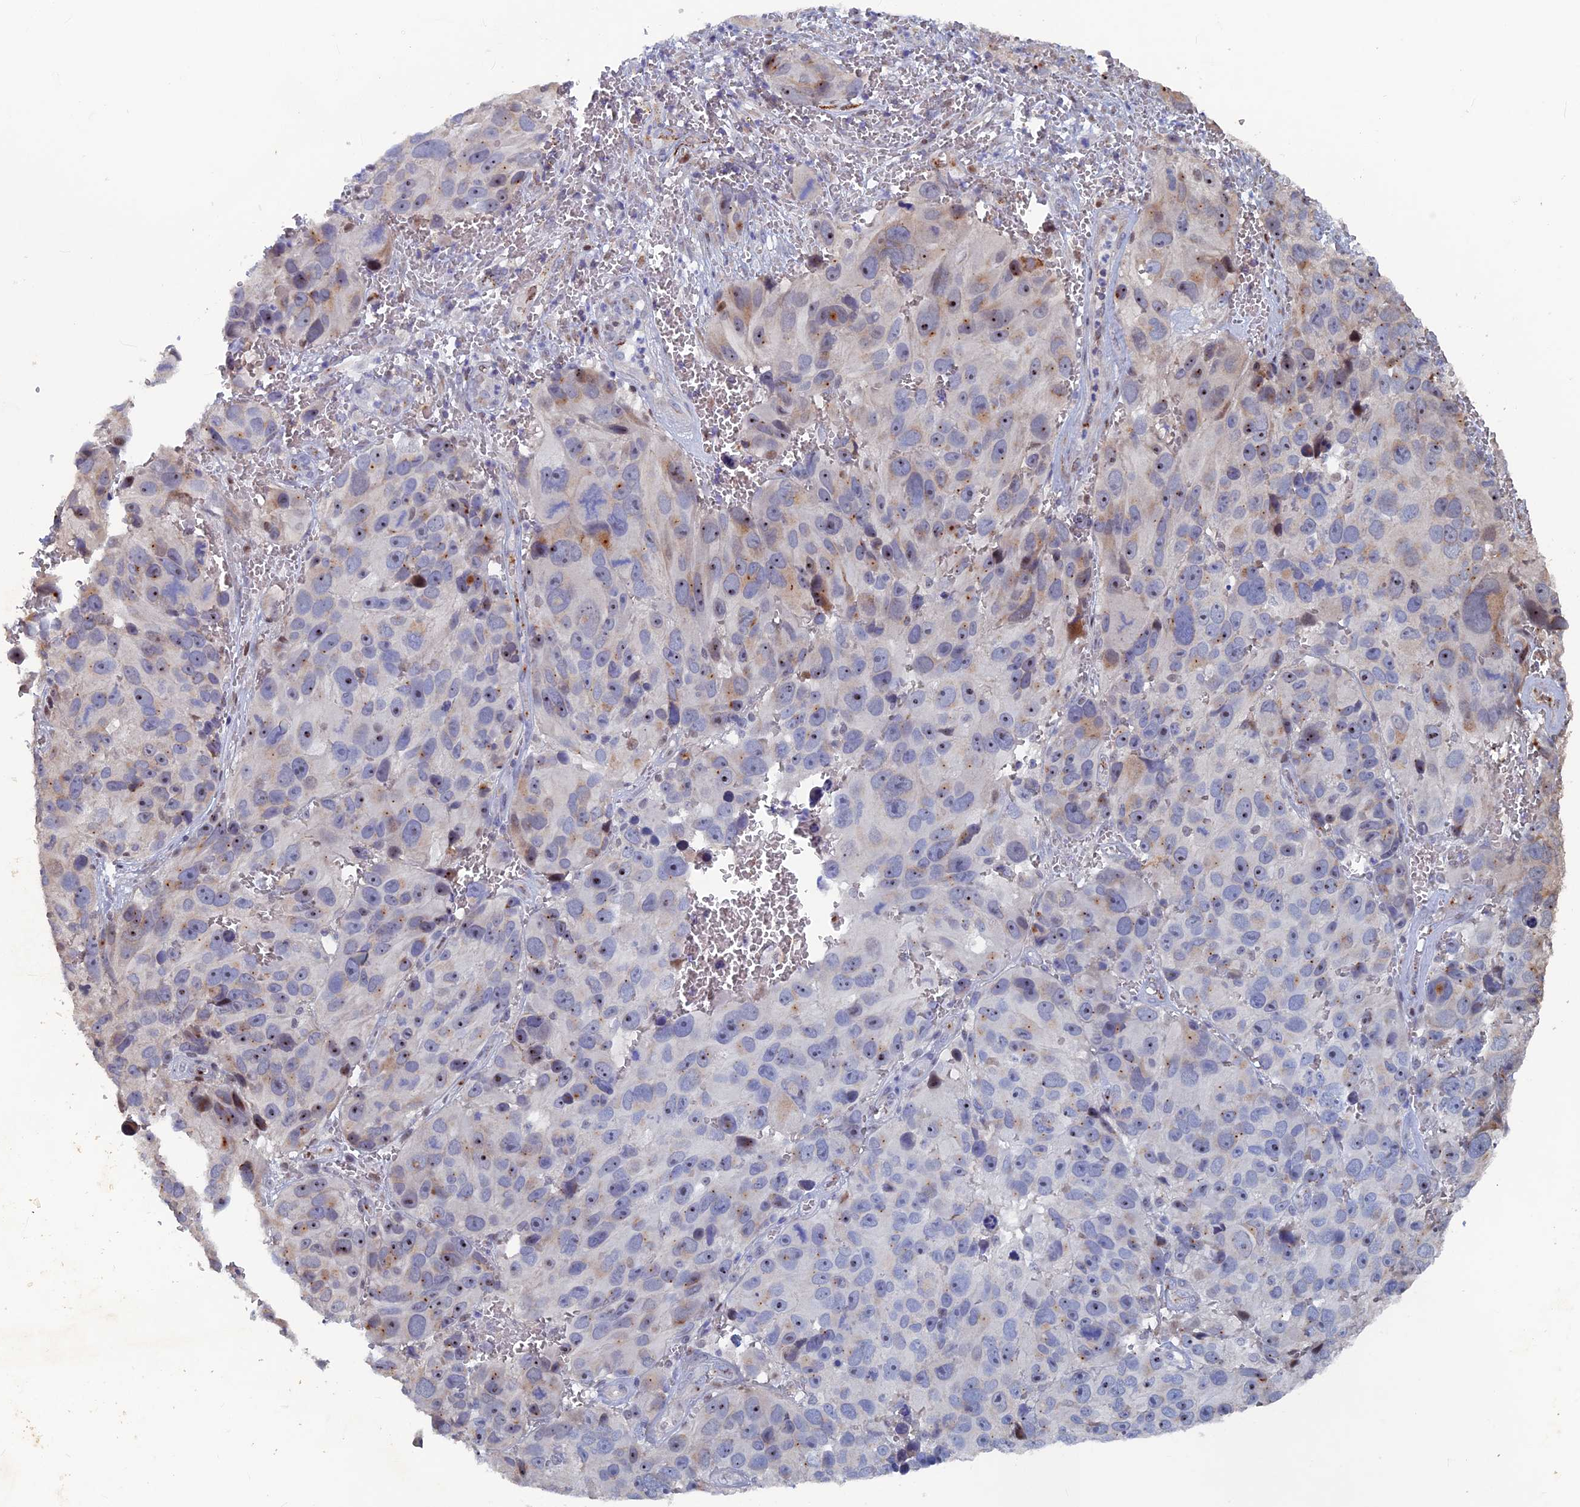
{"staining": {"intensity": "strong", "quantity": "<25%", "location": "nuclear"}, "tissue": "melanoma", "cell_type": "Tumor cells", "image_type": "cancer", "snomed": [{"axis": "morphology", "description": "Malignant melanoma, NOS"}, {"axis": "topography", "description": "Skin"}], "caption": "Strong nuclear positivity is identified in about <25% of tumor cells in melanoma.", "gene": "SH3D21", "patient": {"sex": "male", "age": 84}}